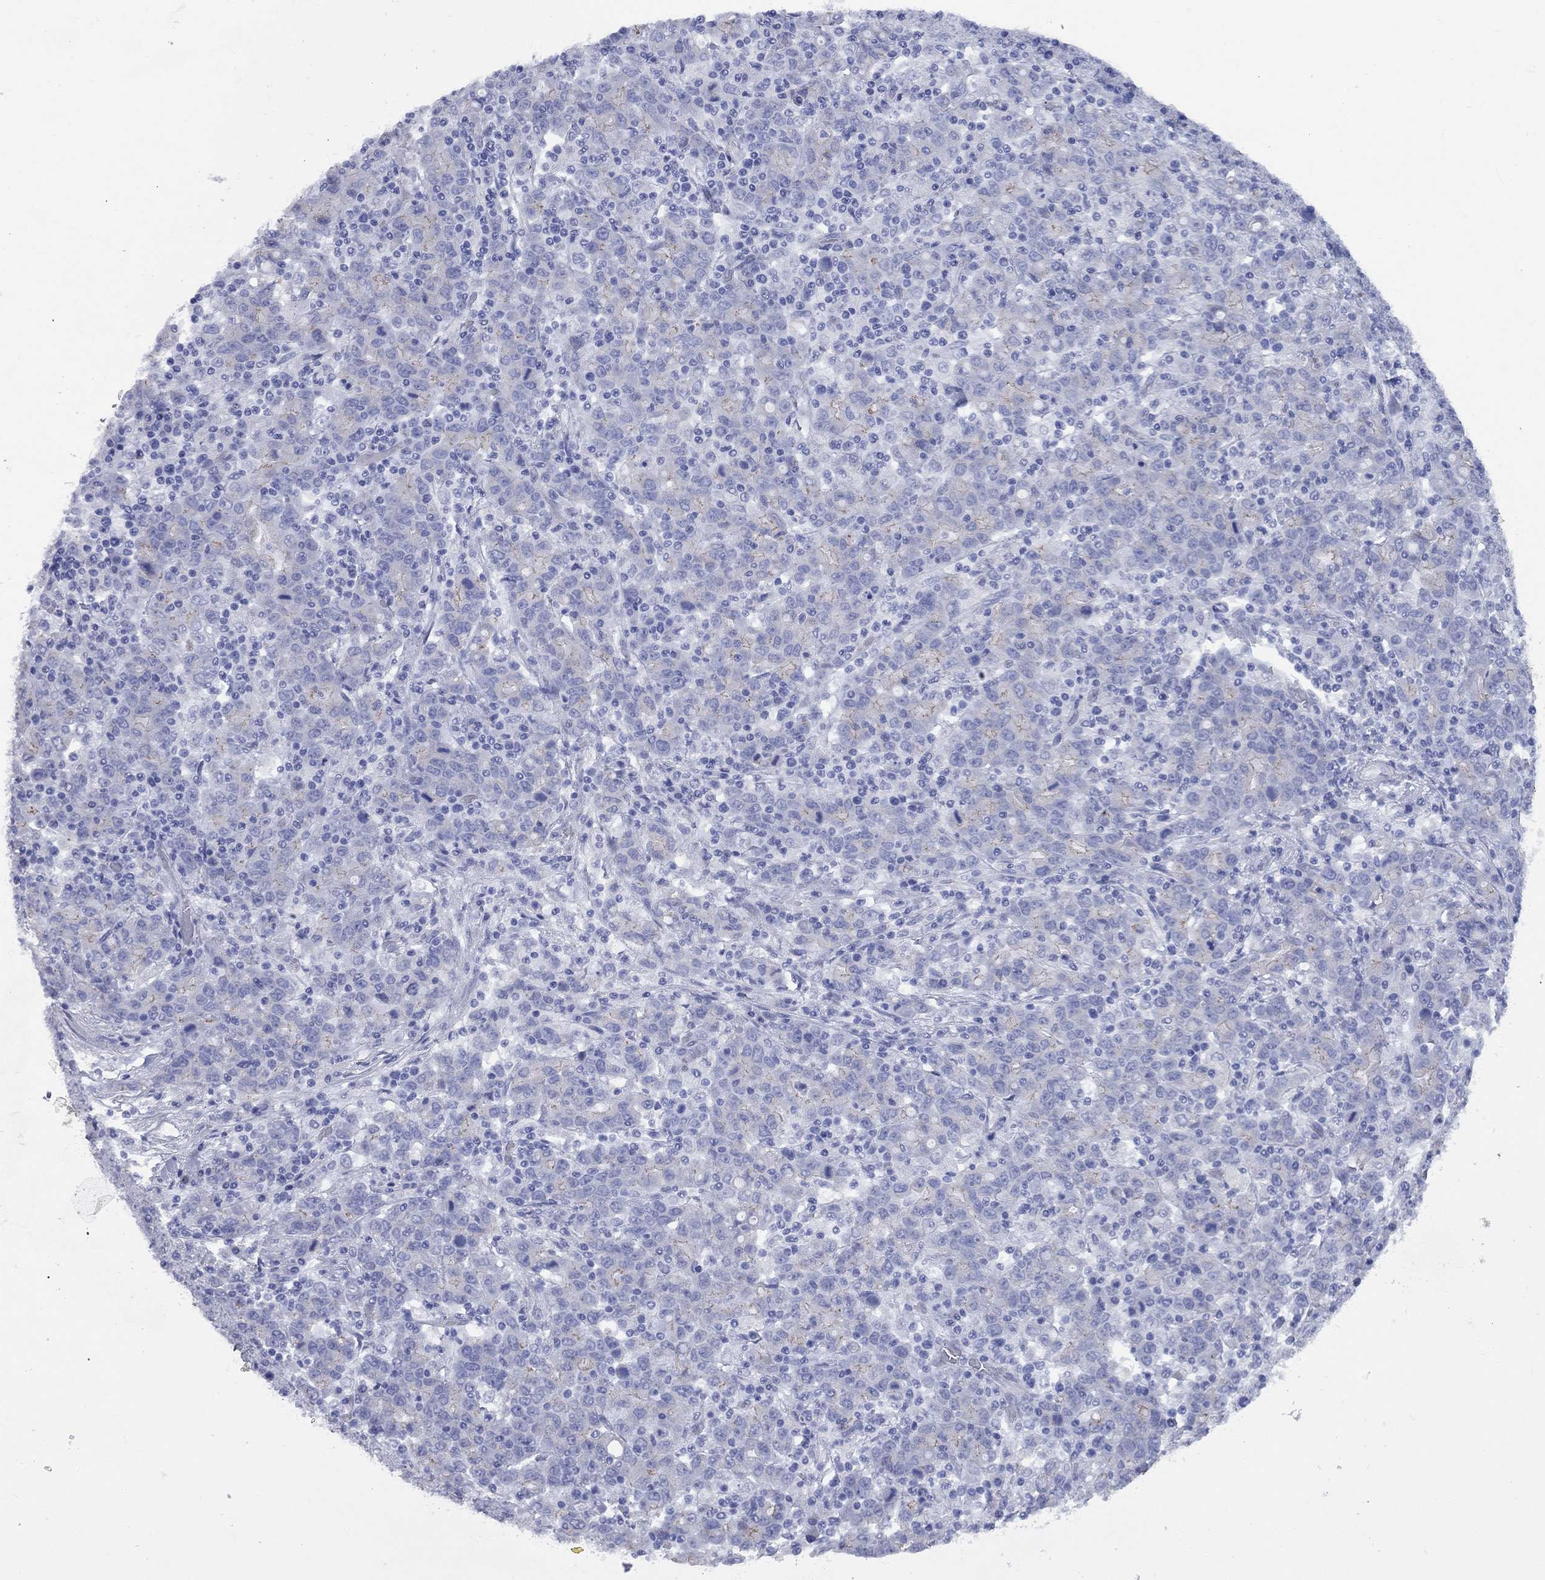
{"staining": {"intensity": "moderate", "quantity": "<25%", "location": "cytoplasmic/membranous"}, "tissue": "stomach cancer", "cell_type": "Tumor cells", "image_type": "cancer", "snomed": [{"axis": "morphology", "description": "Adenocarcinoma, NOS"}, {"axis": "topography", "description": "Stomach, upper"}], "caption": "IHC of human stomach cancer reveals low levels of moderate cytoplasmic/membranous staining in approximately <25% of tumor cells. (Stains: DAB in brown, nuclei in blue, Microscopy: brightfield microscopy at high magnification).", "gene": "PDZD3", "patient": {"sex": "male", "age": 69}}